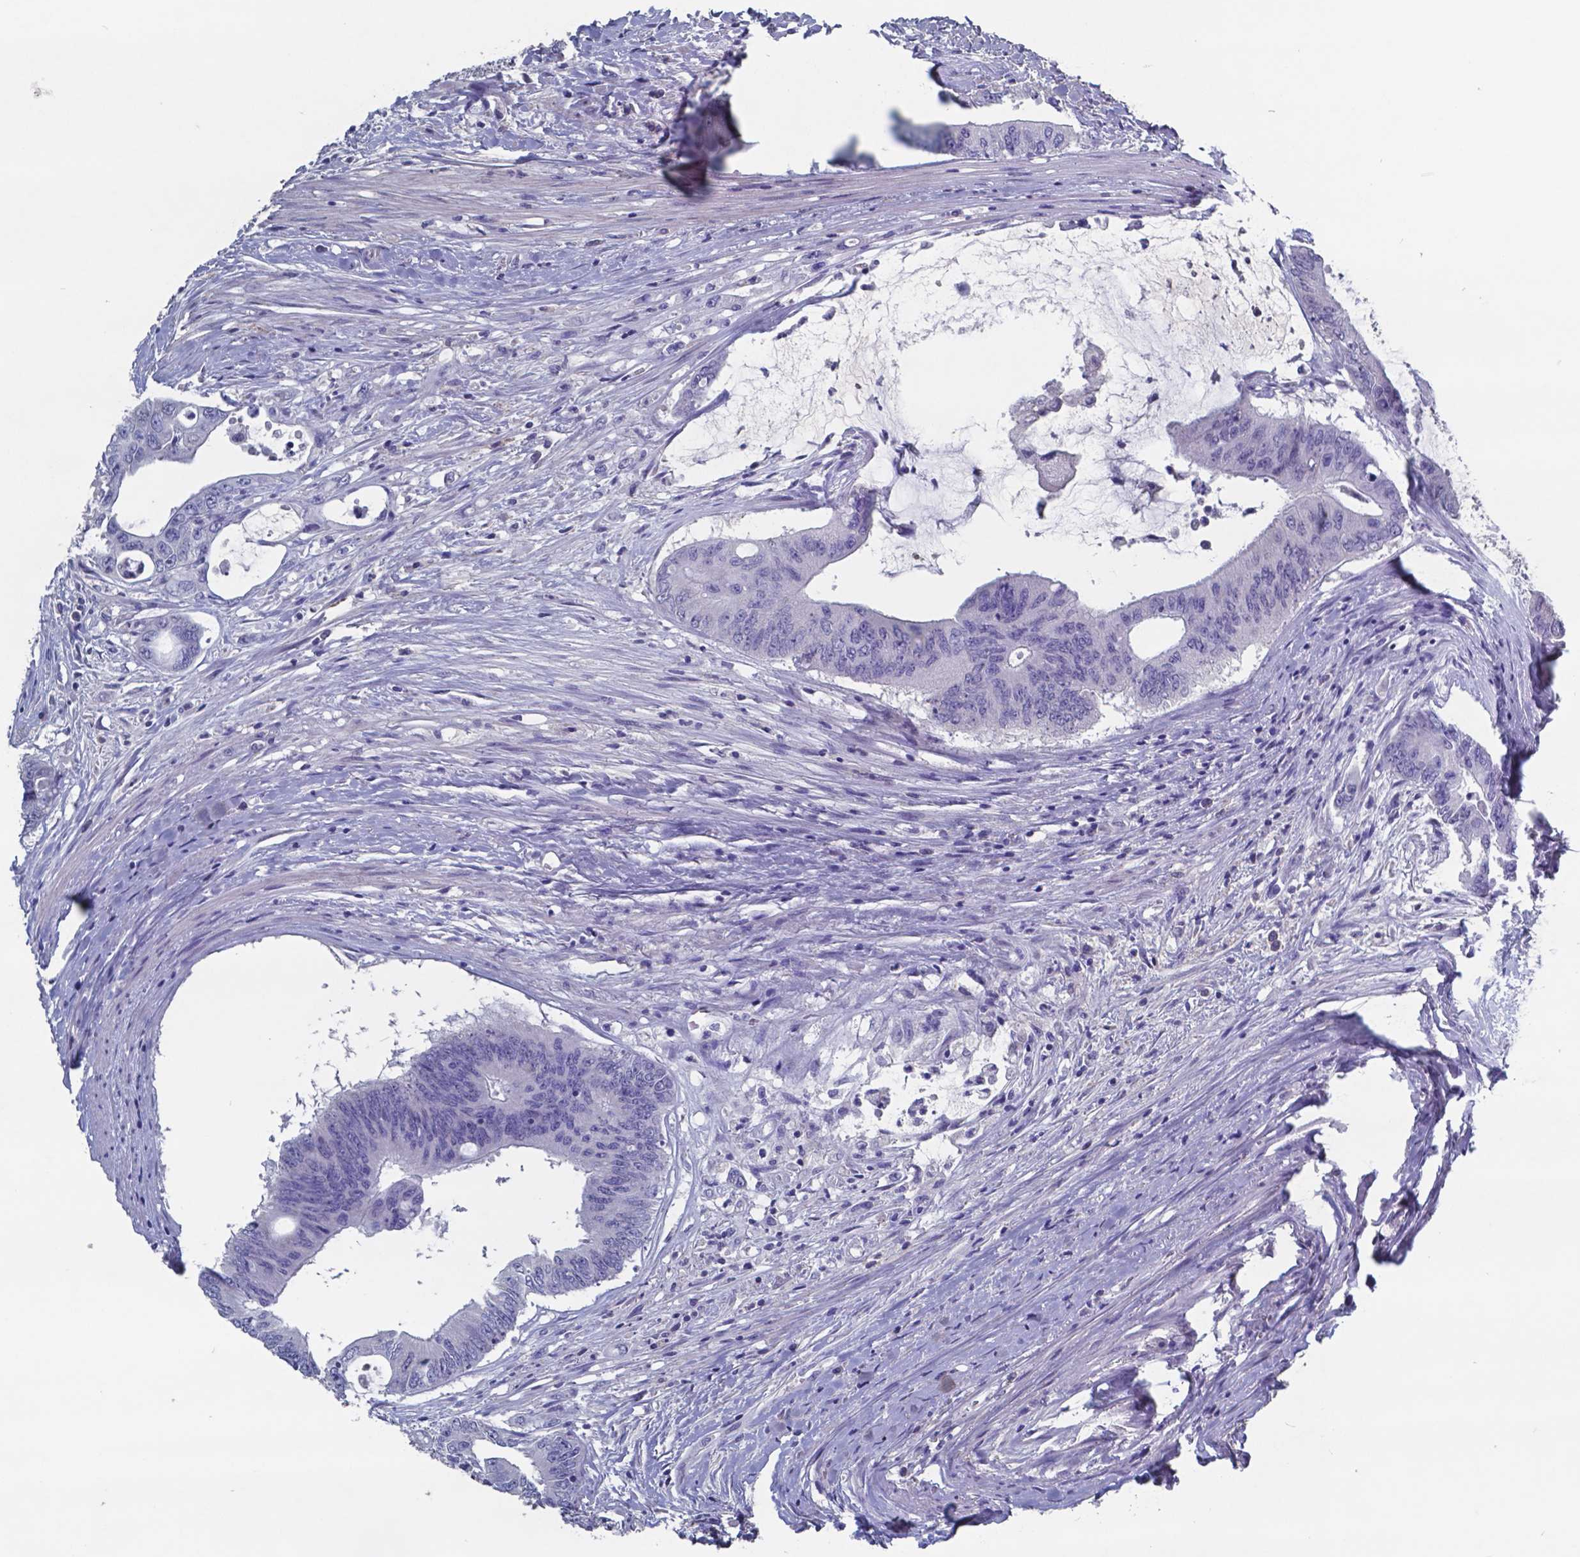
{"staining": {"intensity": "negative", "quantity": "none", "location": "none"}, "tissue": "colorectal cancer", "cell_type": "Tumor cells", "image_type": "cancer", "snomed": [{"axis": "morphology", "description": "Adenocarcinoma, NOS"}, {"axis": "topography", "description": "Rectum"}], "caption": "Tumor cells show no significant staining in colorectal cancer.", "gene": "TTR", "patient": {"sex": "male", "age": 59}}